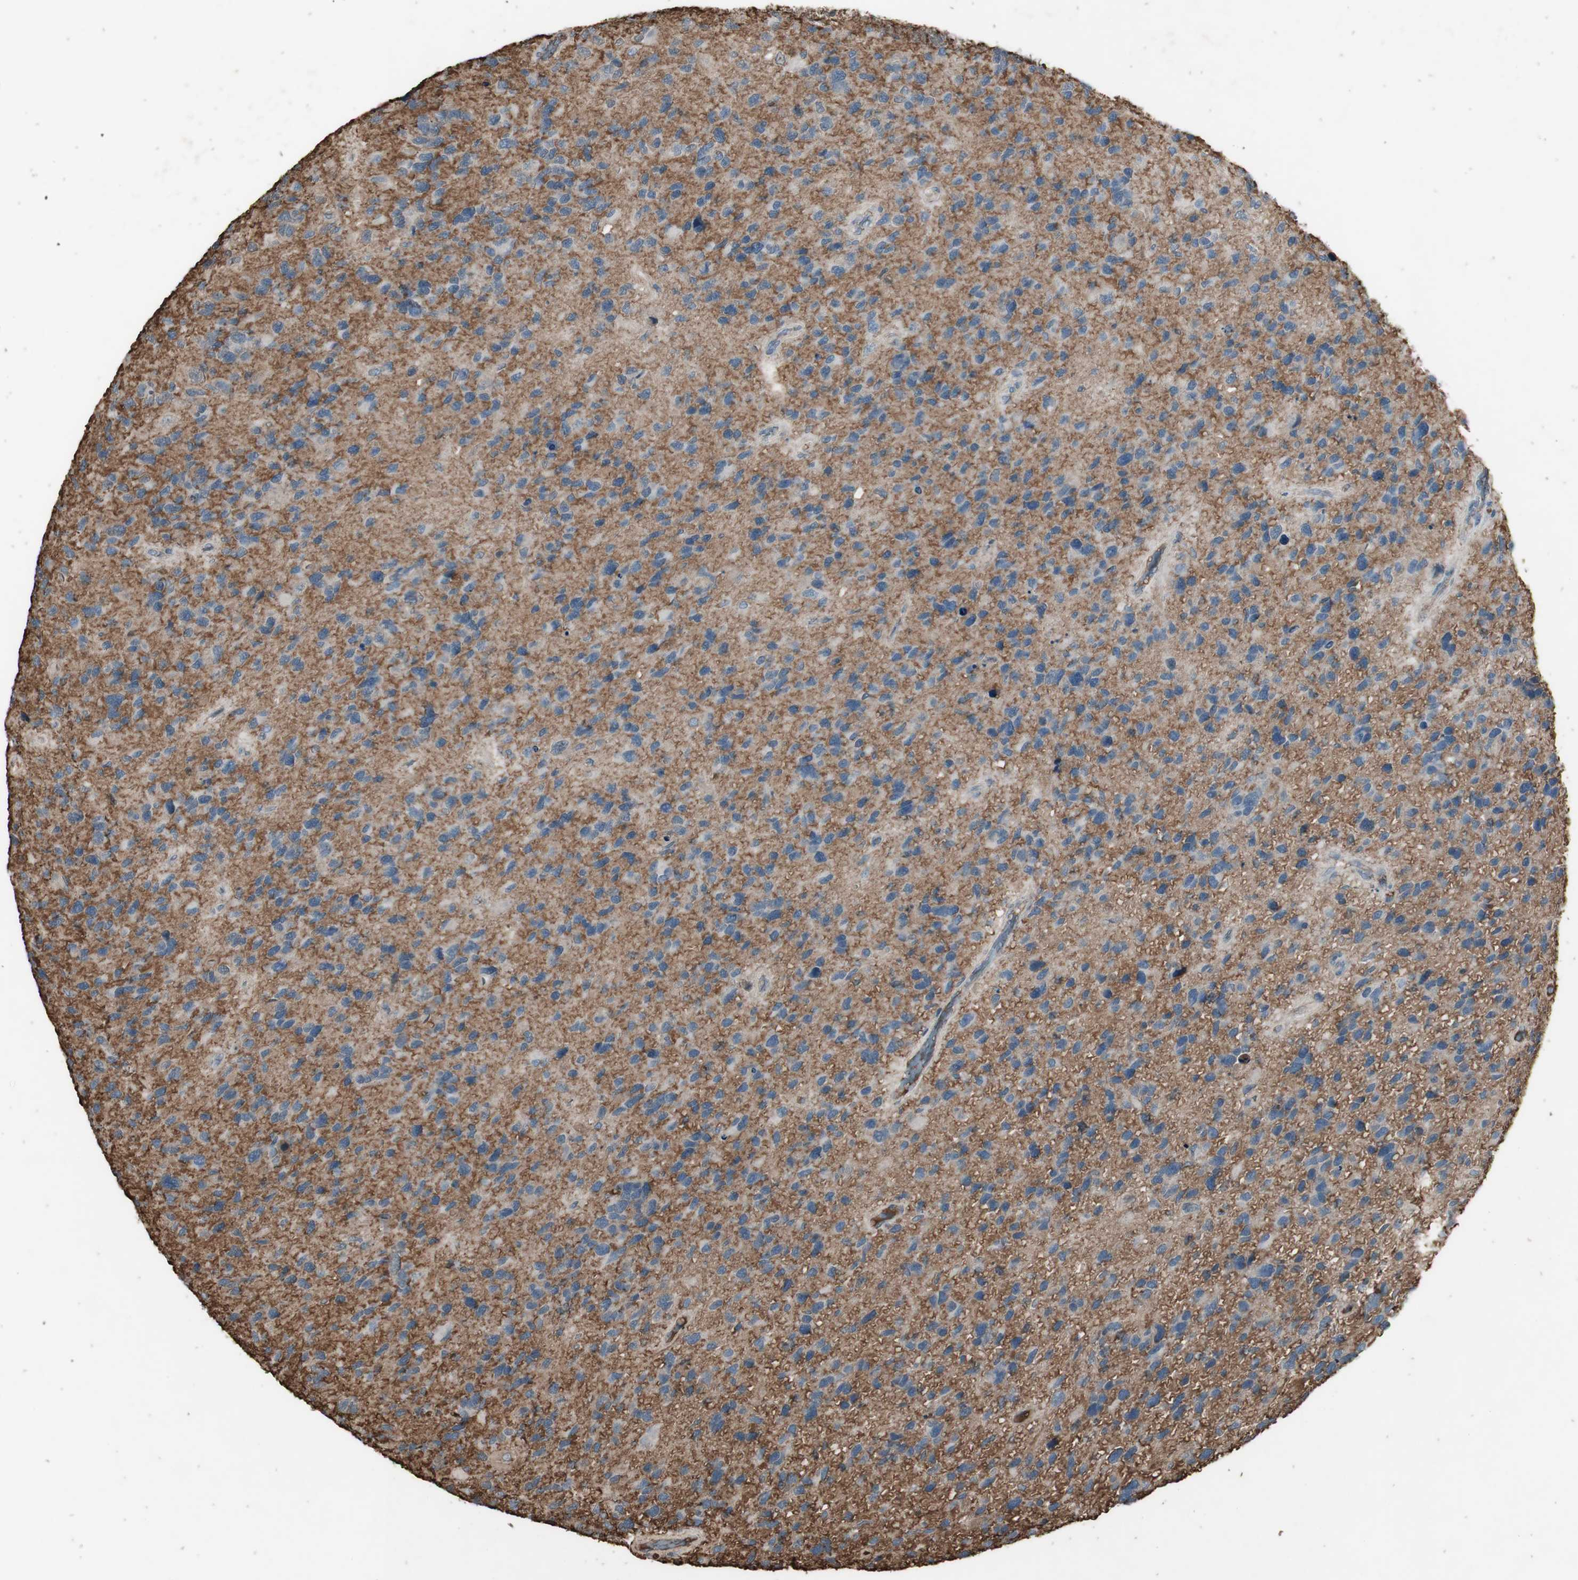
{"staining": {"intensity": "negative", "quantity": "none", "location": "none"}, "tissue": "glioma", "cell_type": "Tumor cells", "image_type": "cancer", "snomed": [{"axis": "morphology", "description": "Glioma, malignant, High grade"}, {"axis": "topography", "description": "Brain"}], "caption": "The micrograph demonstrates no significant staining in tumor cells of malignant high-grade glioma.", "gene": "MMP14", "patient": {"sex": "female", "age": 58}}